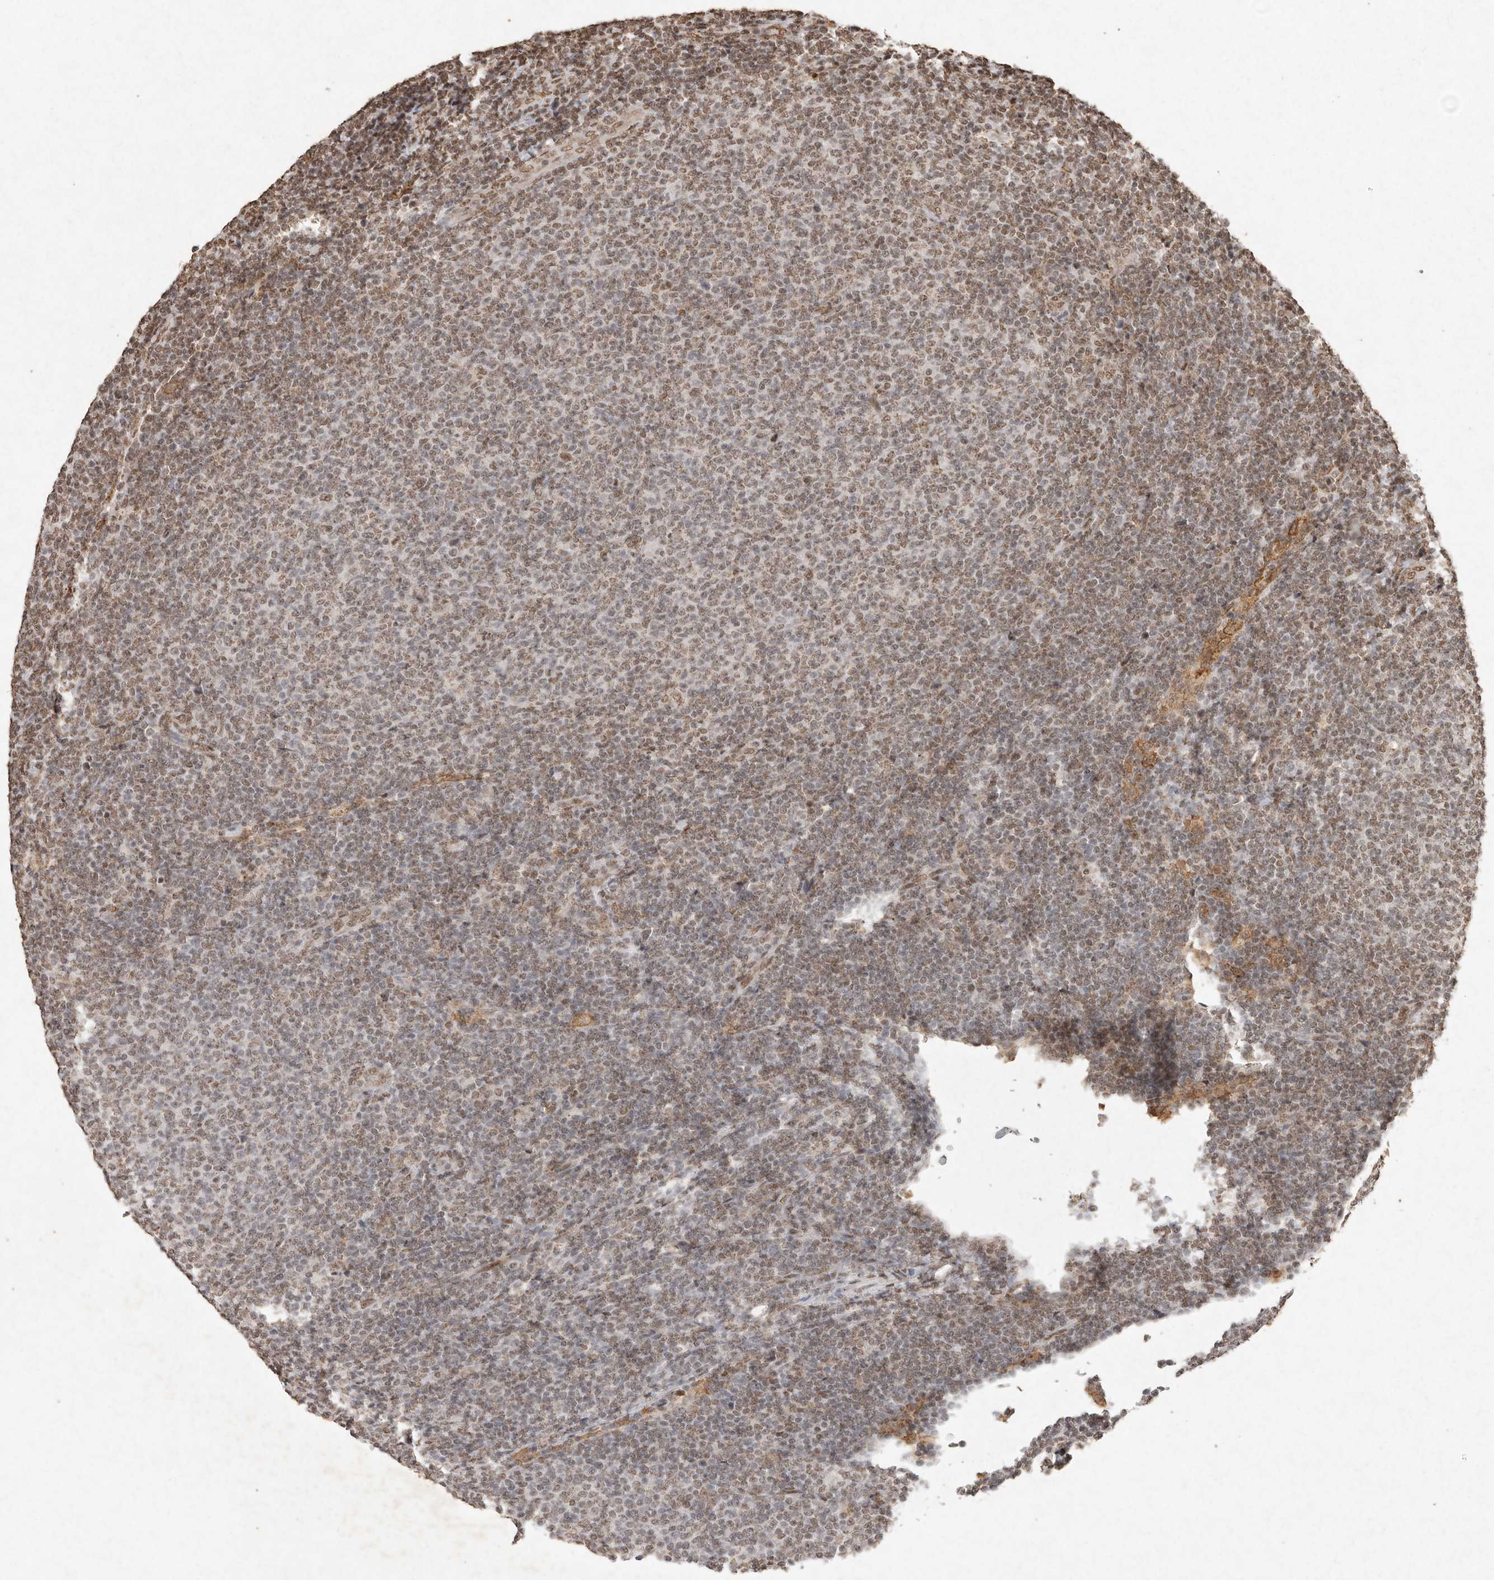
{"staining": {"intensity": "weak", "quantity": ">75%", "location": "nuclear"}, "tissue": "lymphoma", "cell_type": "Tumor cells", "image_type": "cancer", "snomed": [{"axis": "morphology", "description": "Malignant lymphoma, non-Hodgkin's type, Low grade"}, {"axis": "topography", "description": "Lymph node"}], "caption": "An image showing weak nuclear staining in about >75% of tumor cells in low-grade malignant lymphoma, non-Hodgkin's type, as visualized by brown immunohistochemical staining.", "gene": "NKX3-2", "patient": {"sex": "male", "age": 66}}